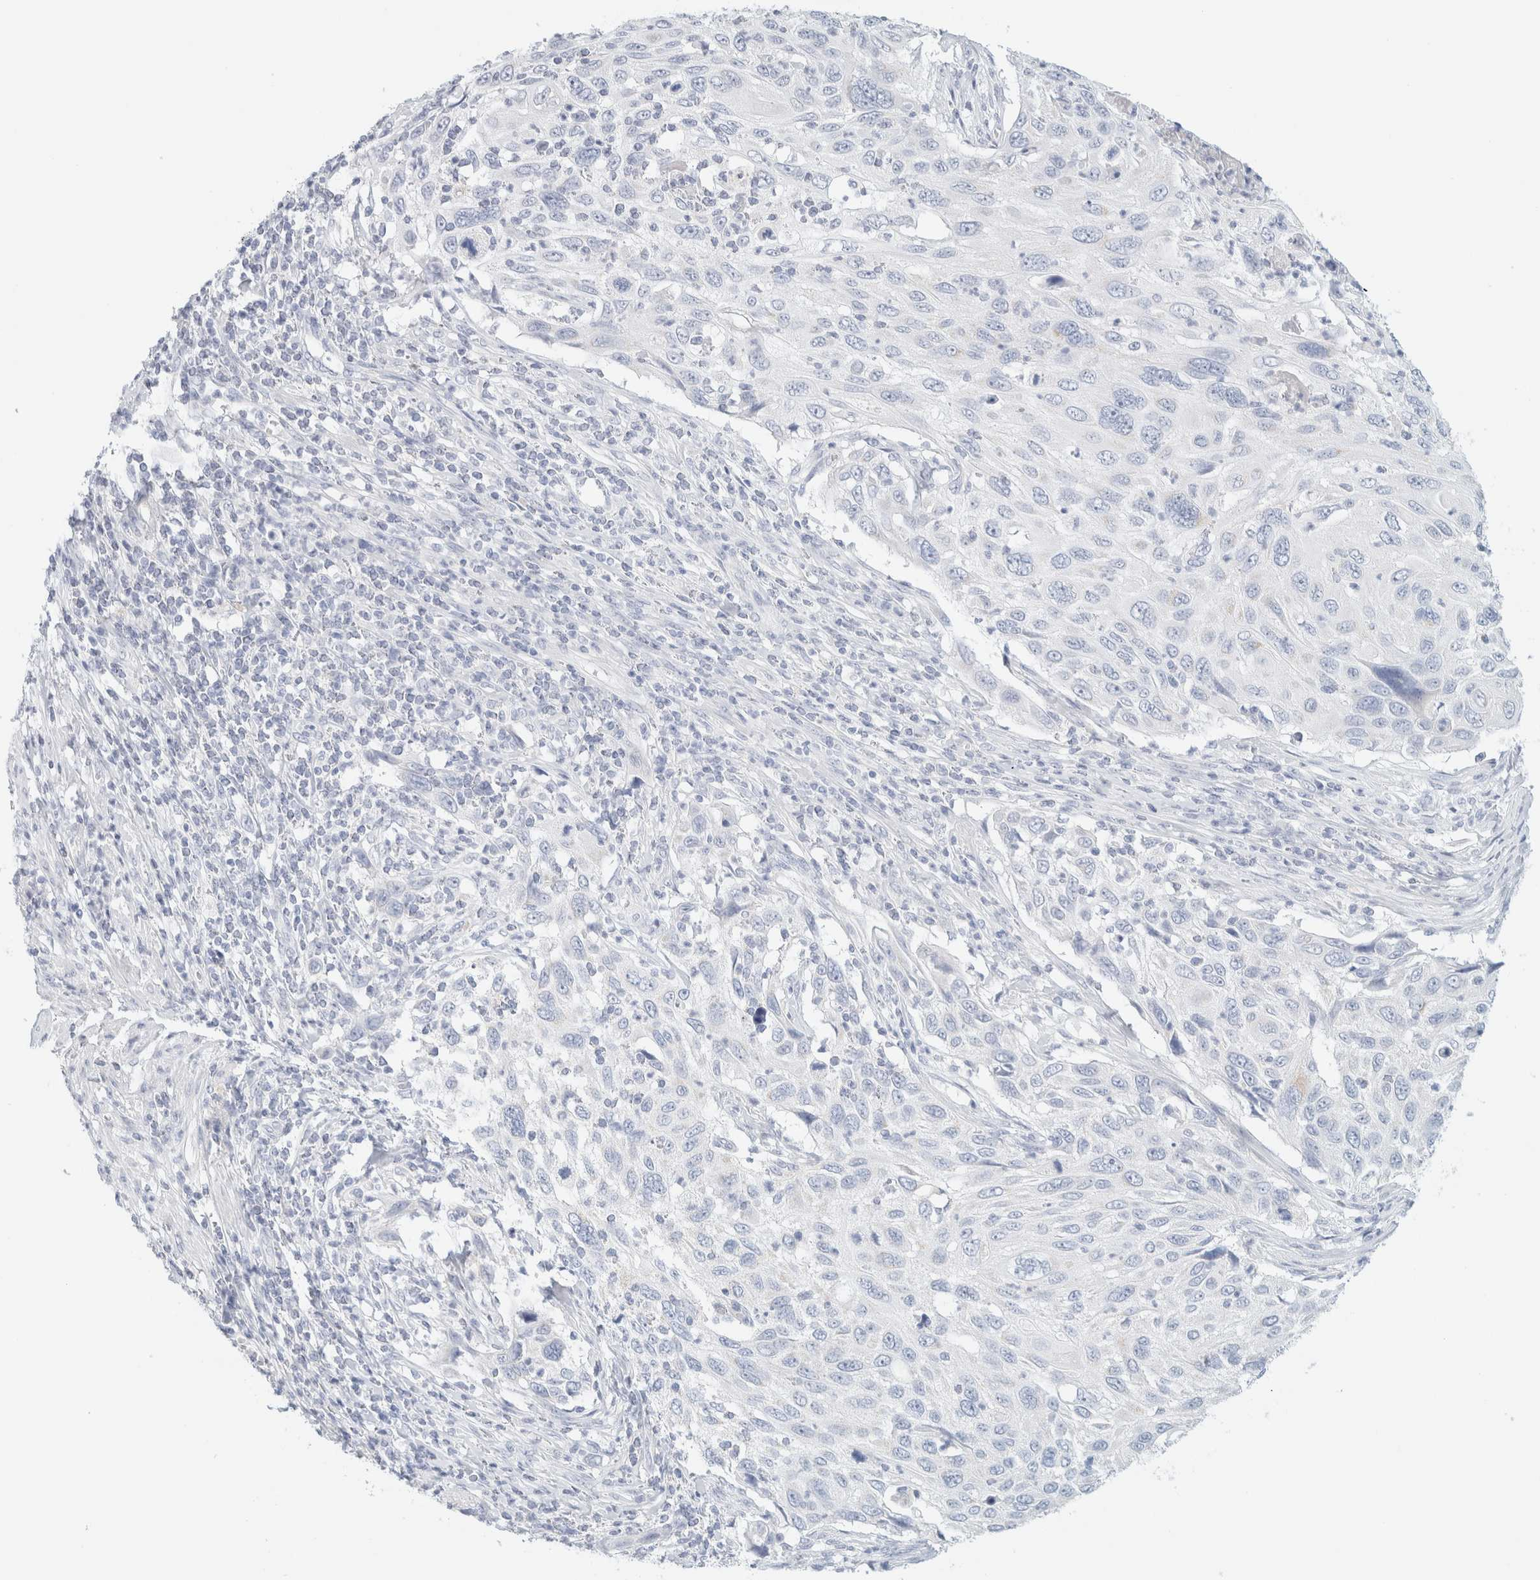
{"staining": {"intensity": "negative", "quantity": "none", "location": "none"}, "tissue": "cervical cancer", "cell_type": "Tumor cells", "image_type": "cancer", "snomed": [{"axis": "morphology", "description": "Squamous cell carcinoma, NOS"}, {"axis": "topography", "description": "Cervix"}], "caption": "Immunohistochemical staining of cervical squamous cell carcinoma reveals no significant positivity in tumor cells. (DAB (3,3'-diaminobenzidine) immunohistochemistry, high magnification).", "gene": "HEXD", "patient": {"sex": "female", "age": 70}}